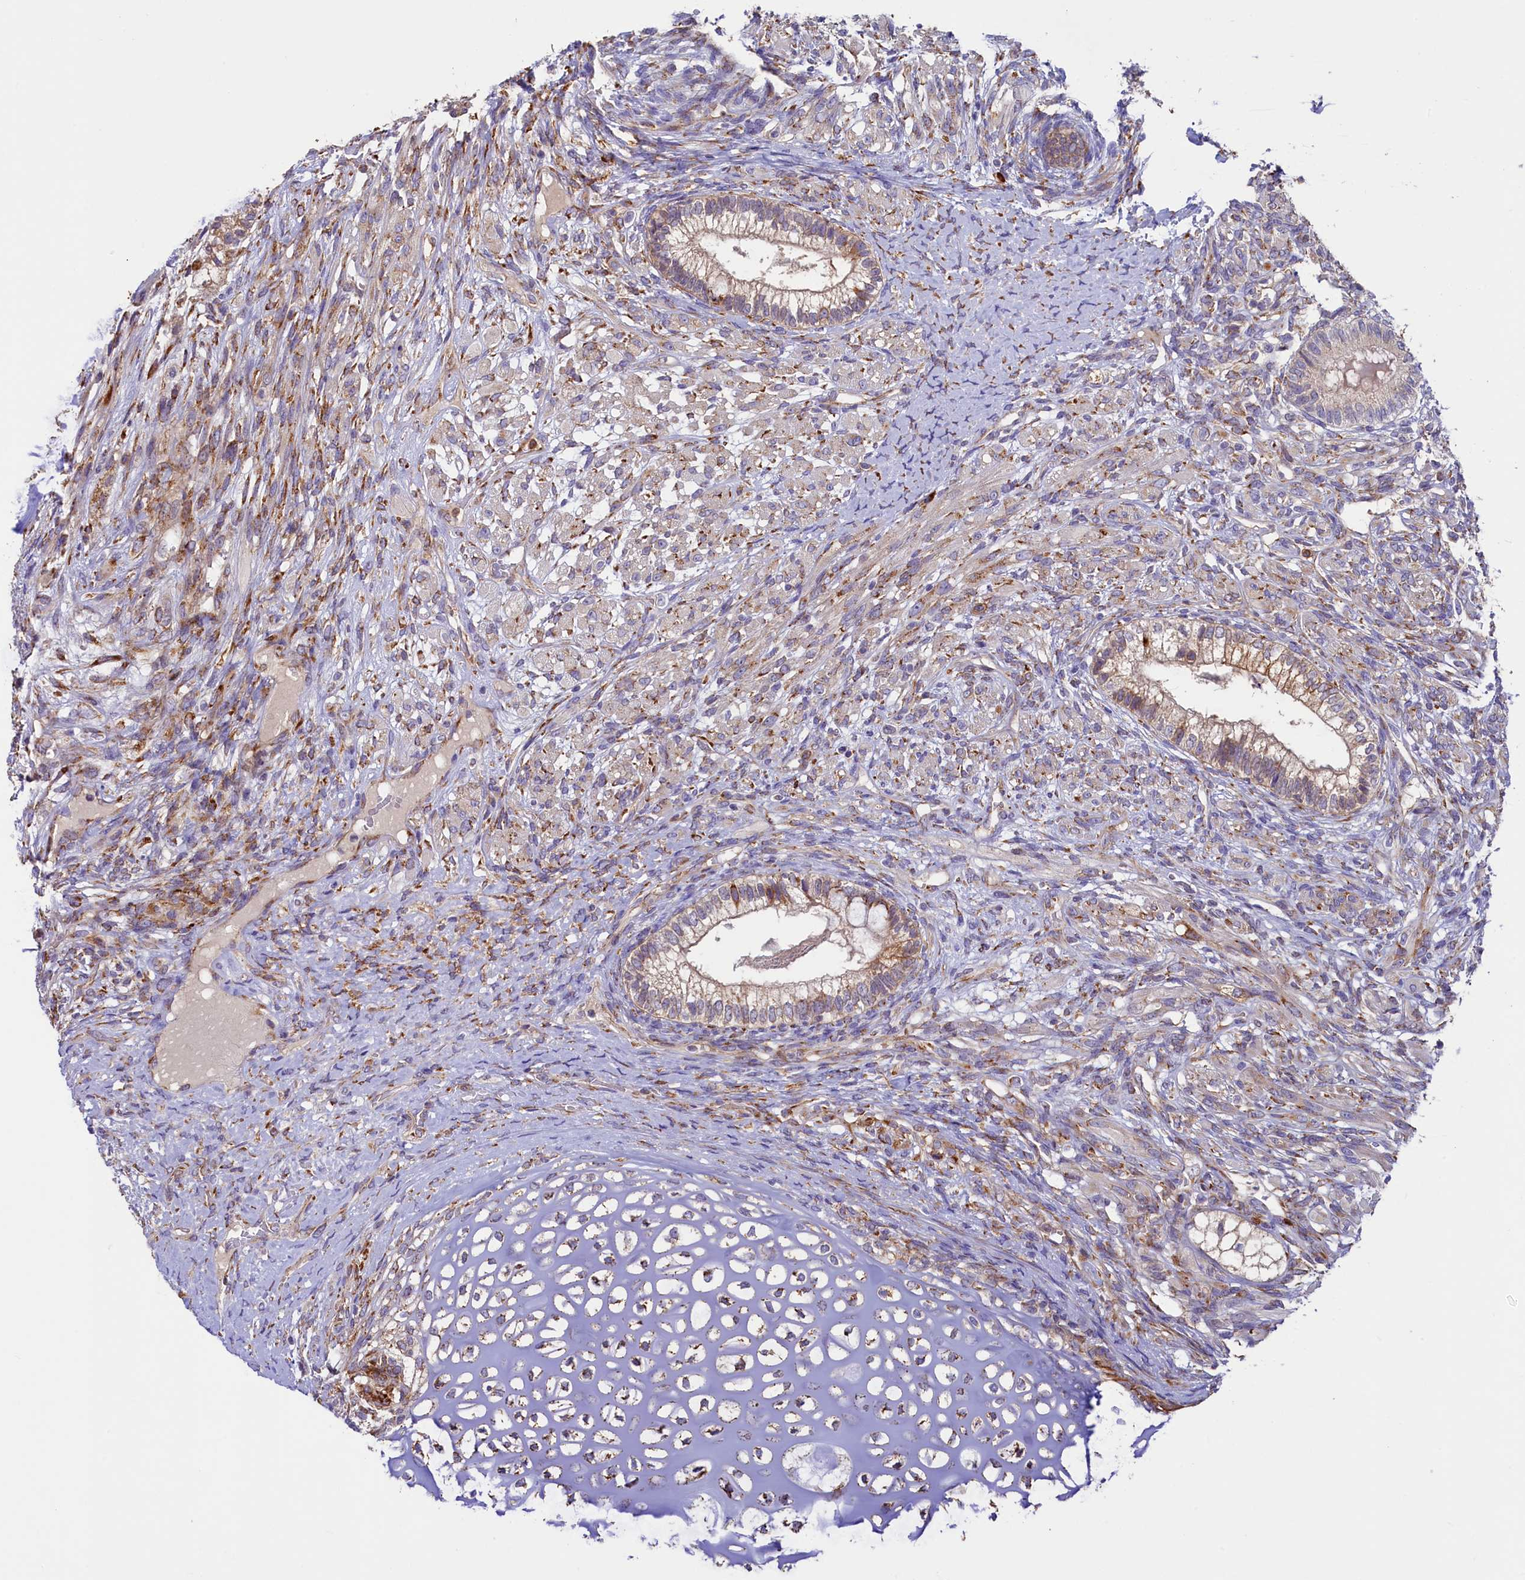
{"staining": {"intensity": "moderate", "quantity": ">75%", "location": "cytoplasmic/membranous"}, "tissue": "testis cancer", "cell_type": "Tumor cells", "image_type": "cancer", "snomed": [{"axis": "morphology", "description": "Seminoma, NOS"}, {"axis": "morphology", "description": "Carcinoma, Embryonal, NOS"}, {"axis": "topography", "description": "Testis"}], "caption": "Moderate cytoplasmic/membranous positivity is appreciated in approximately >75% of tumor cells in embryonal carcinoma (testis).", "gene": "SSC5D", "patient": {"sex": "male", "age": 28}}